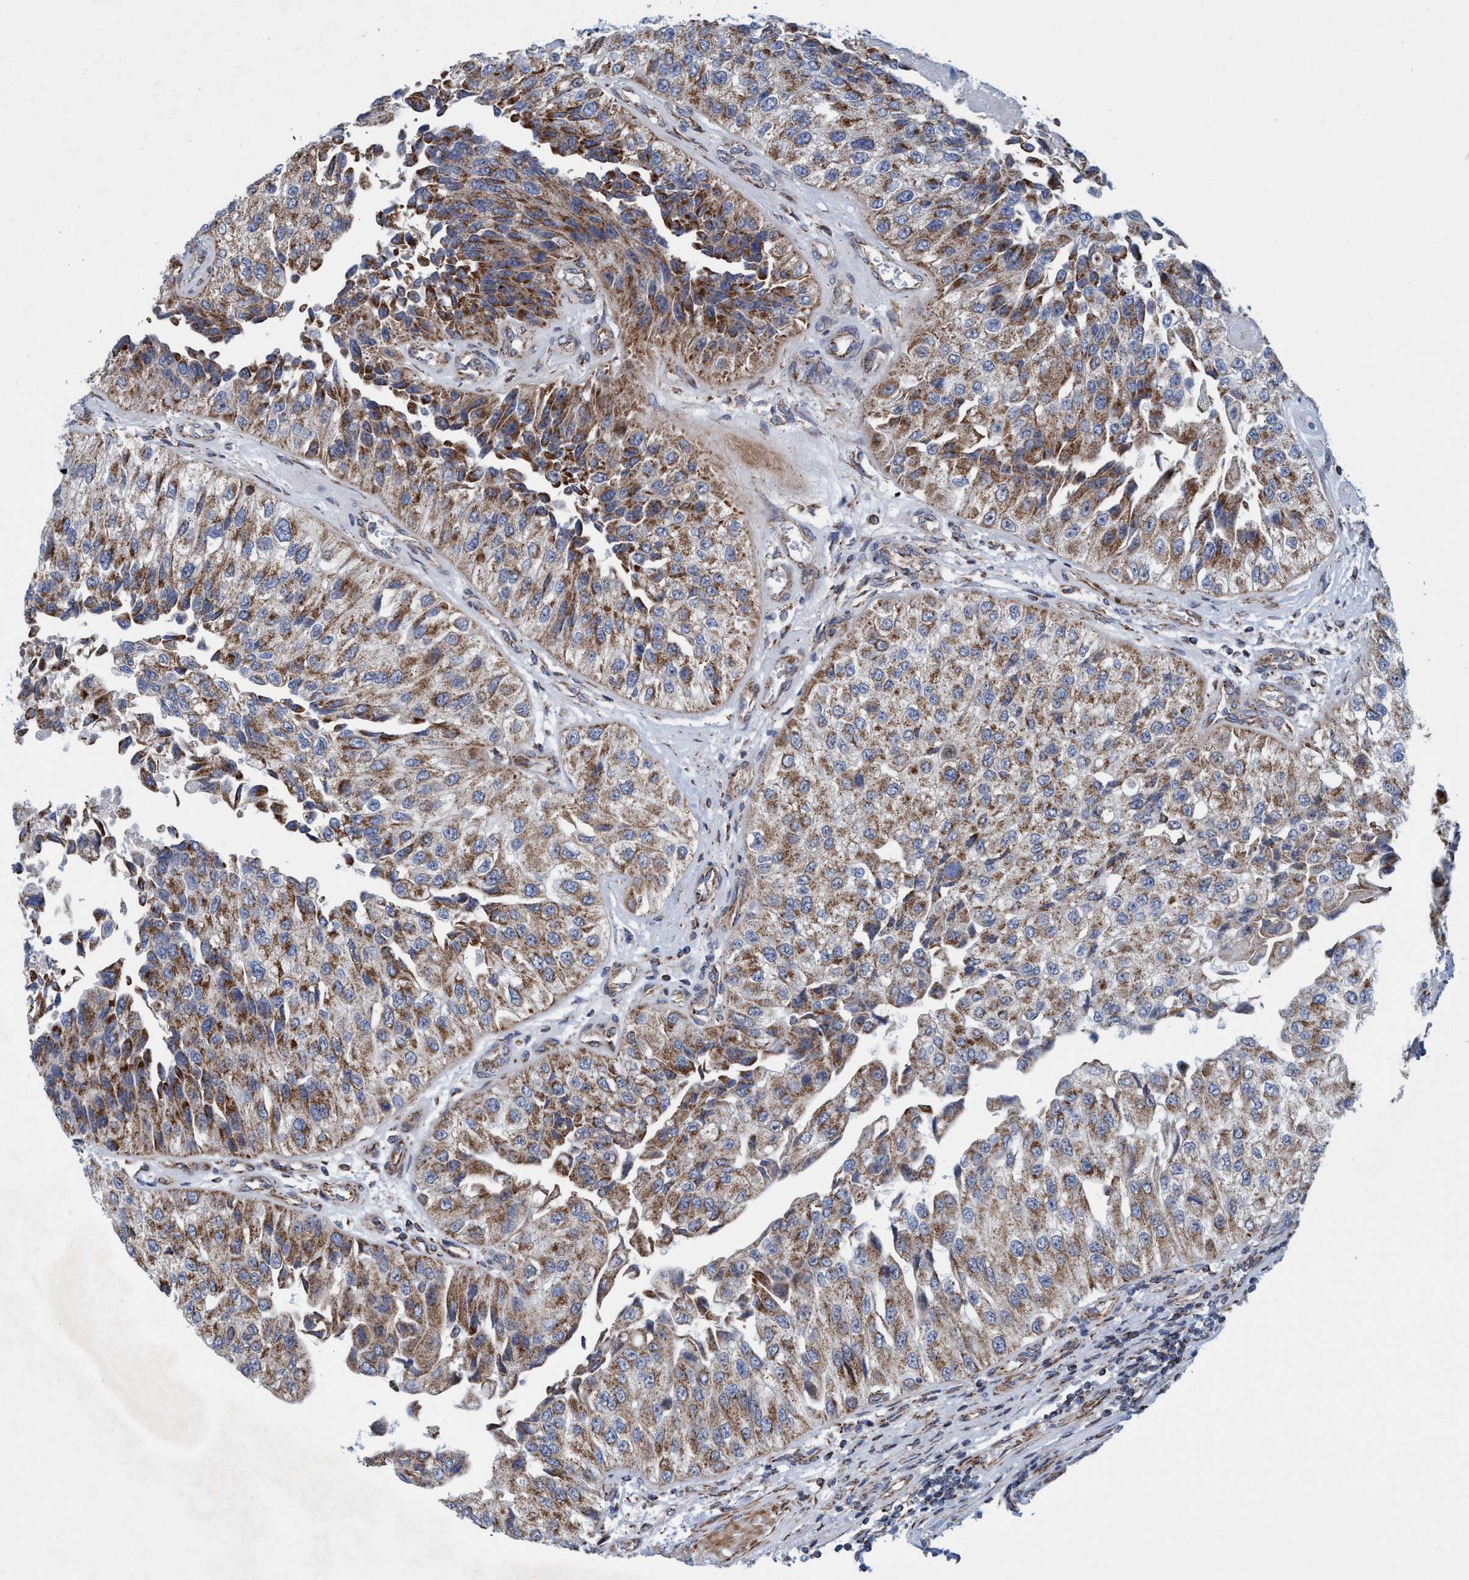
{"staining": {"intensity": "moderate", "quantity": ">75%", "location": "cytoplasmic/membranous"}, "tissue": "urothelial cancer", "cell_type": "Tumor cells", "image_type": "cancer", "snomed": [{"axis": "morphology", "description": "Urothelial carcinoma, High grade"}, {"axis": "topography", "description": "Kidney"}, {"axis": "topography", "description": "Urinary bladder"}], "caption": "Urothelial cancer was stained to show a protein in brown. There is medium levels of moderate cytoplasmic/membranous positivity in approximately >75% of tumor cells.", "gene": "POLR1F", "patient": {"sex": "male", "age": 77}}